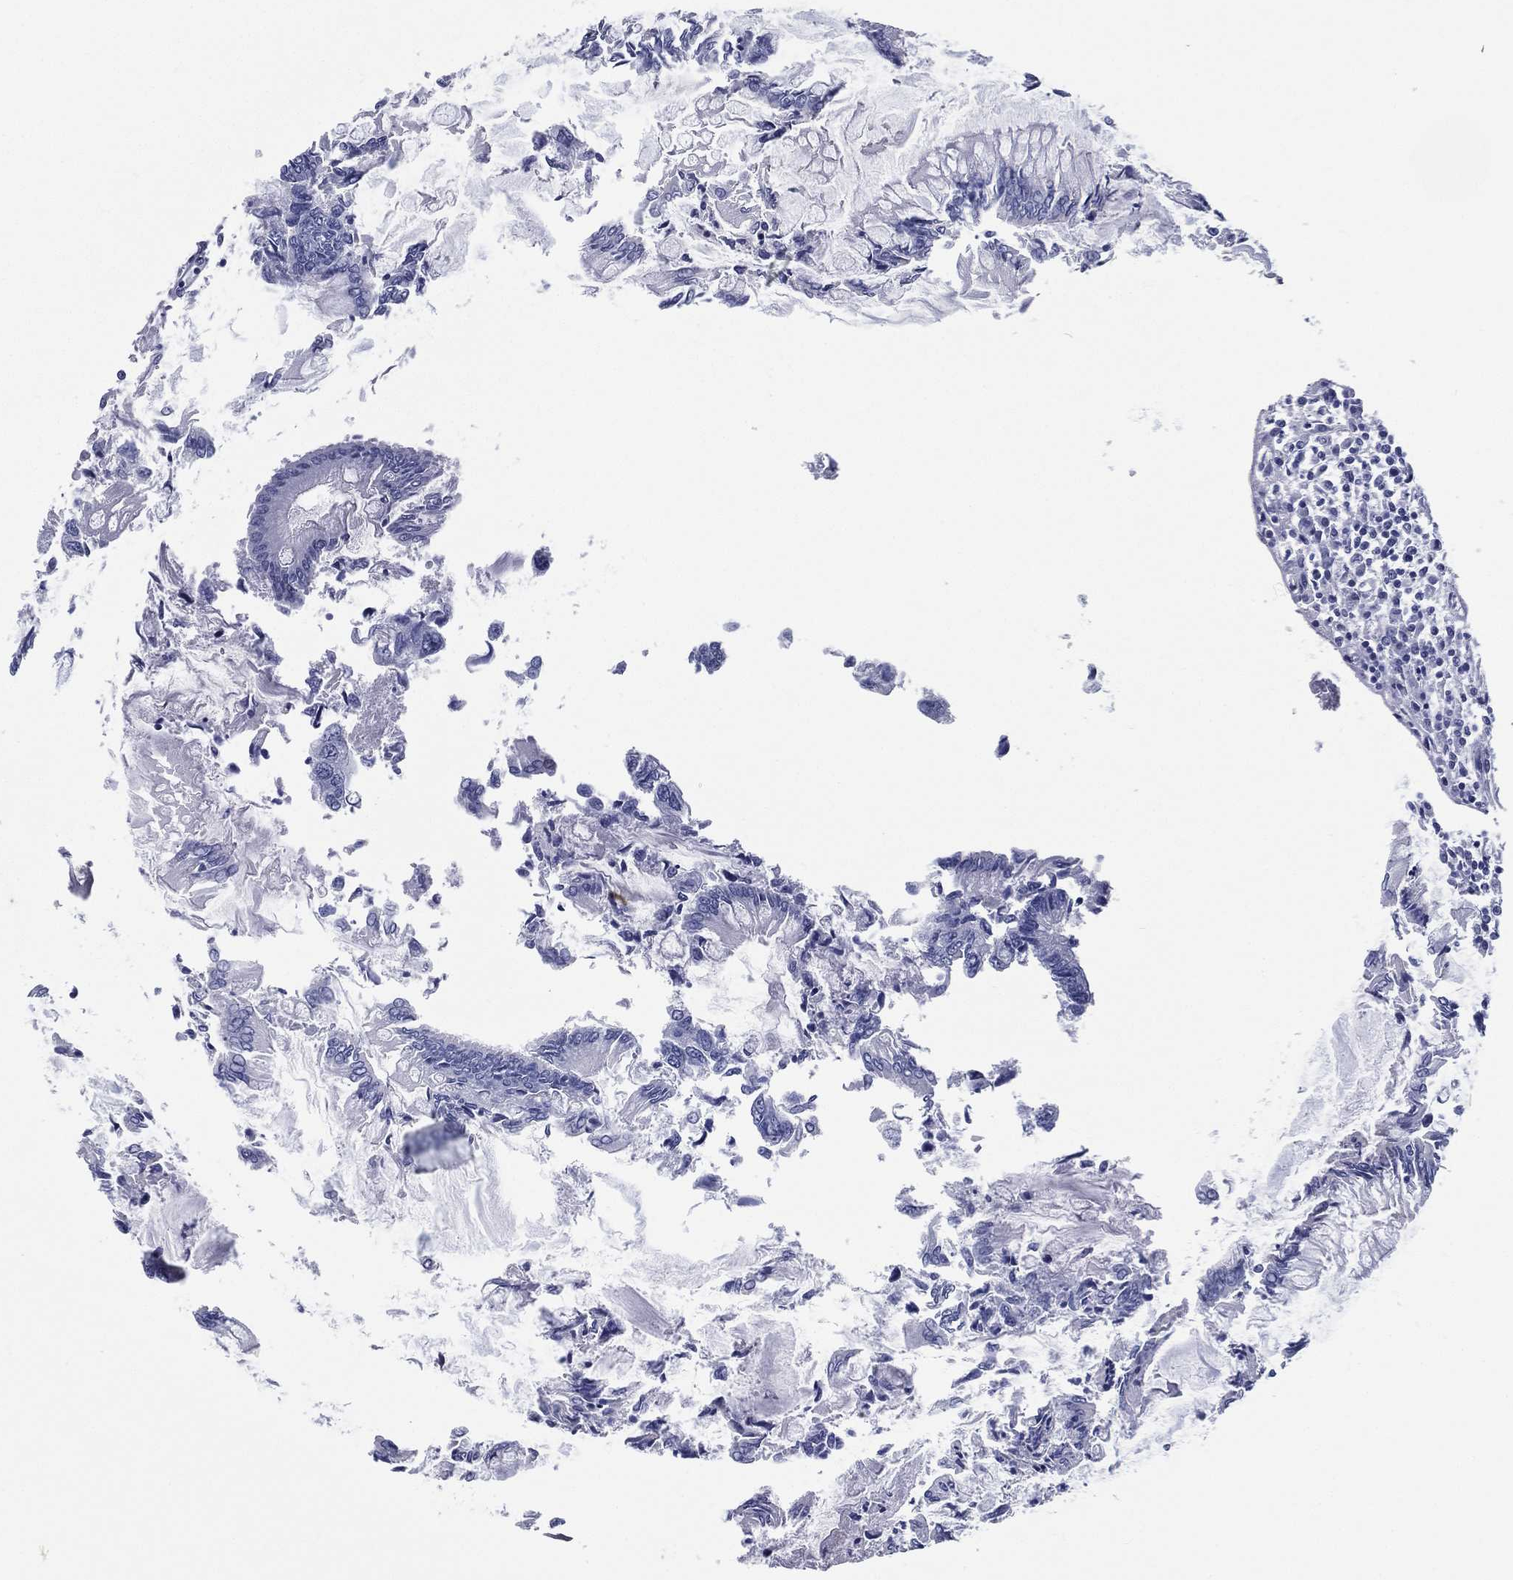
{"staining": {"intensity": "negative", "quantity": "none", "location": "none"}, "tissue": "colorectal cancer", "cell_type": "Tumor cells", "image_type": "cancer", "snomed": [{"axis": "morphology", "description": "Adenocarcinoma, NOS"}, {"axis": "topography", "description": "Colon"}], "caption": "DAB (3,3'-diaminobenzidine) immunohistochemical staining of colorectal adenocarcinoma shows no significant positivity in tumor cells. Brightfield microscopy of IHC stained with DAB (3,3'-diaminobenzidine) (brown) and hematoxylin (blue), captured at high magnification.", "gene": "RSPH4A", "patient": {"sex": "female", "age": 65}}